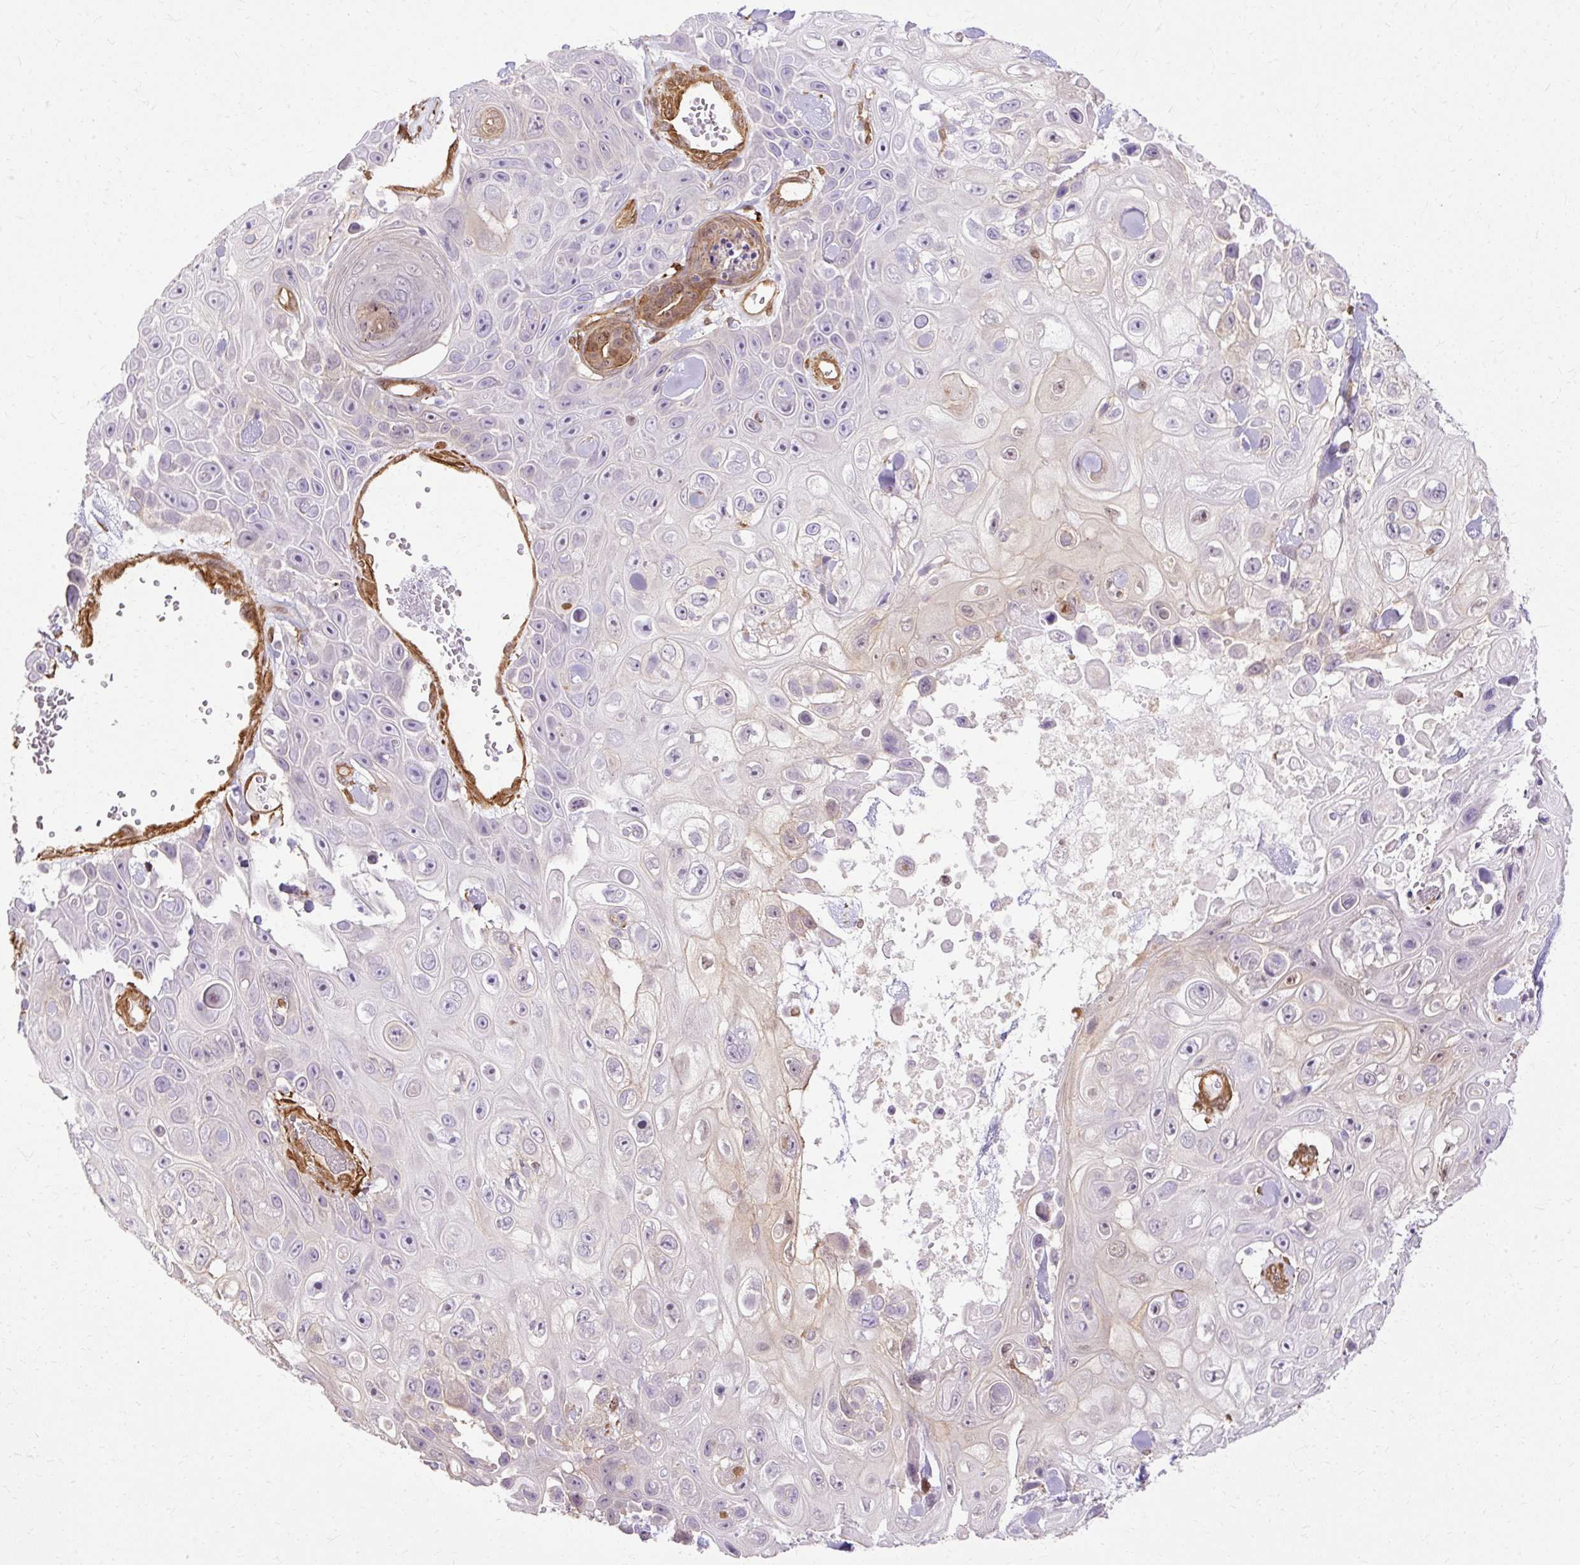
{"staining": {"intensity": "negative", "quantity": "none", "location": "none"}, "tissue": "skin cancer", "cell_type": "Tumor cells", "image_type": "cancer", "snomed": [{"axis": "morphology", "description": "Squamous cell carcinoma, NOS"}, {"axis": "topography", "description": "Skin"}], "caption": "IHC micrograph of skin cancer stained for a protein (brown), which shows no positivity in tumor cells.", "gene": "CNN3", "patient": {"sex": "male", "age": 82}}